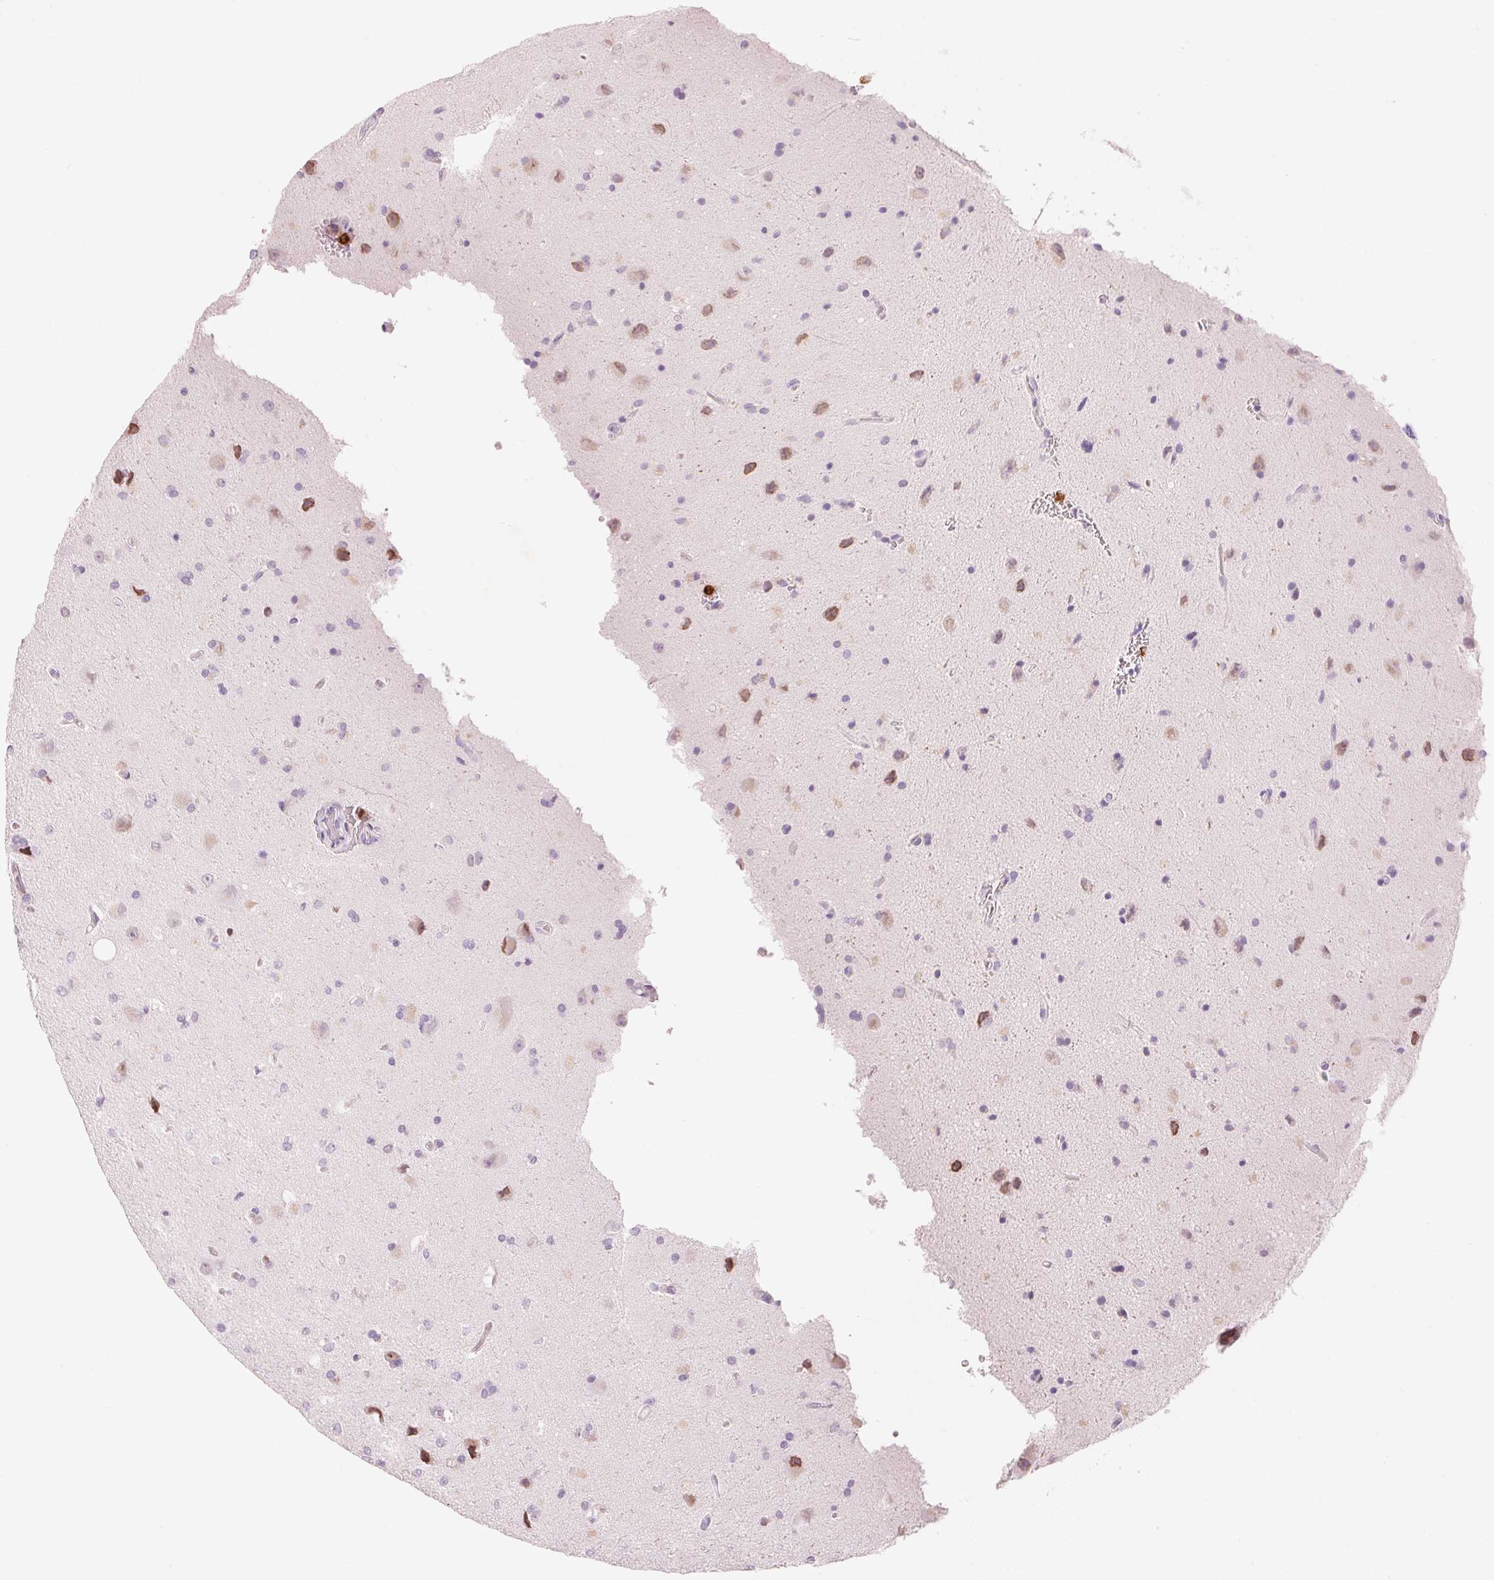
{"staining": {"intensity": "negative", "quantity": "none", "location": "none"}, "tissue": "glioma", "cell_type": "Tumor cells", "image_type": "cancer", "snomed": [{"axis": "morphology", "description": "Glioma, malignant, High grade"}, {"axis": "topography", "description": "Cerebral cortex"}], "caption": "High-grade glioma (malignant) was stained to show a protein in brown. There is no significant positivity in tumor cells.", "gene": "KLK7", "patient": {"sex": "male", "age": 70}}